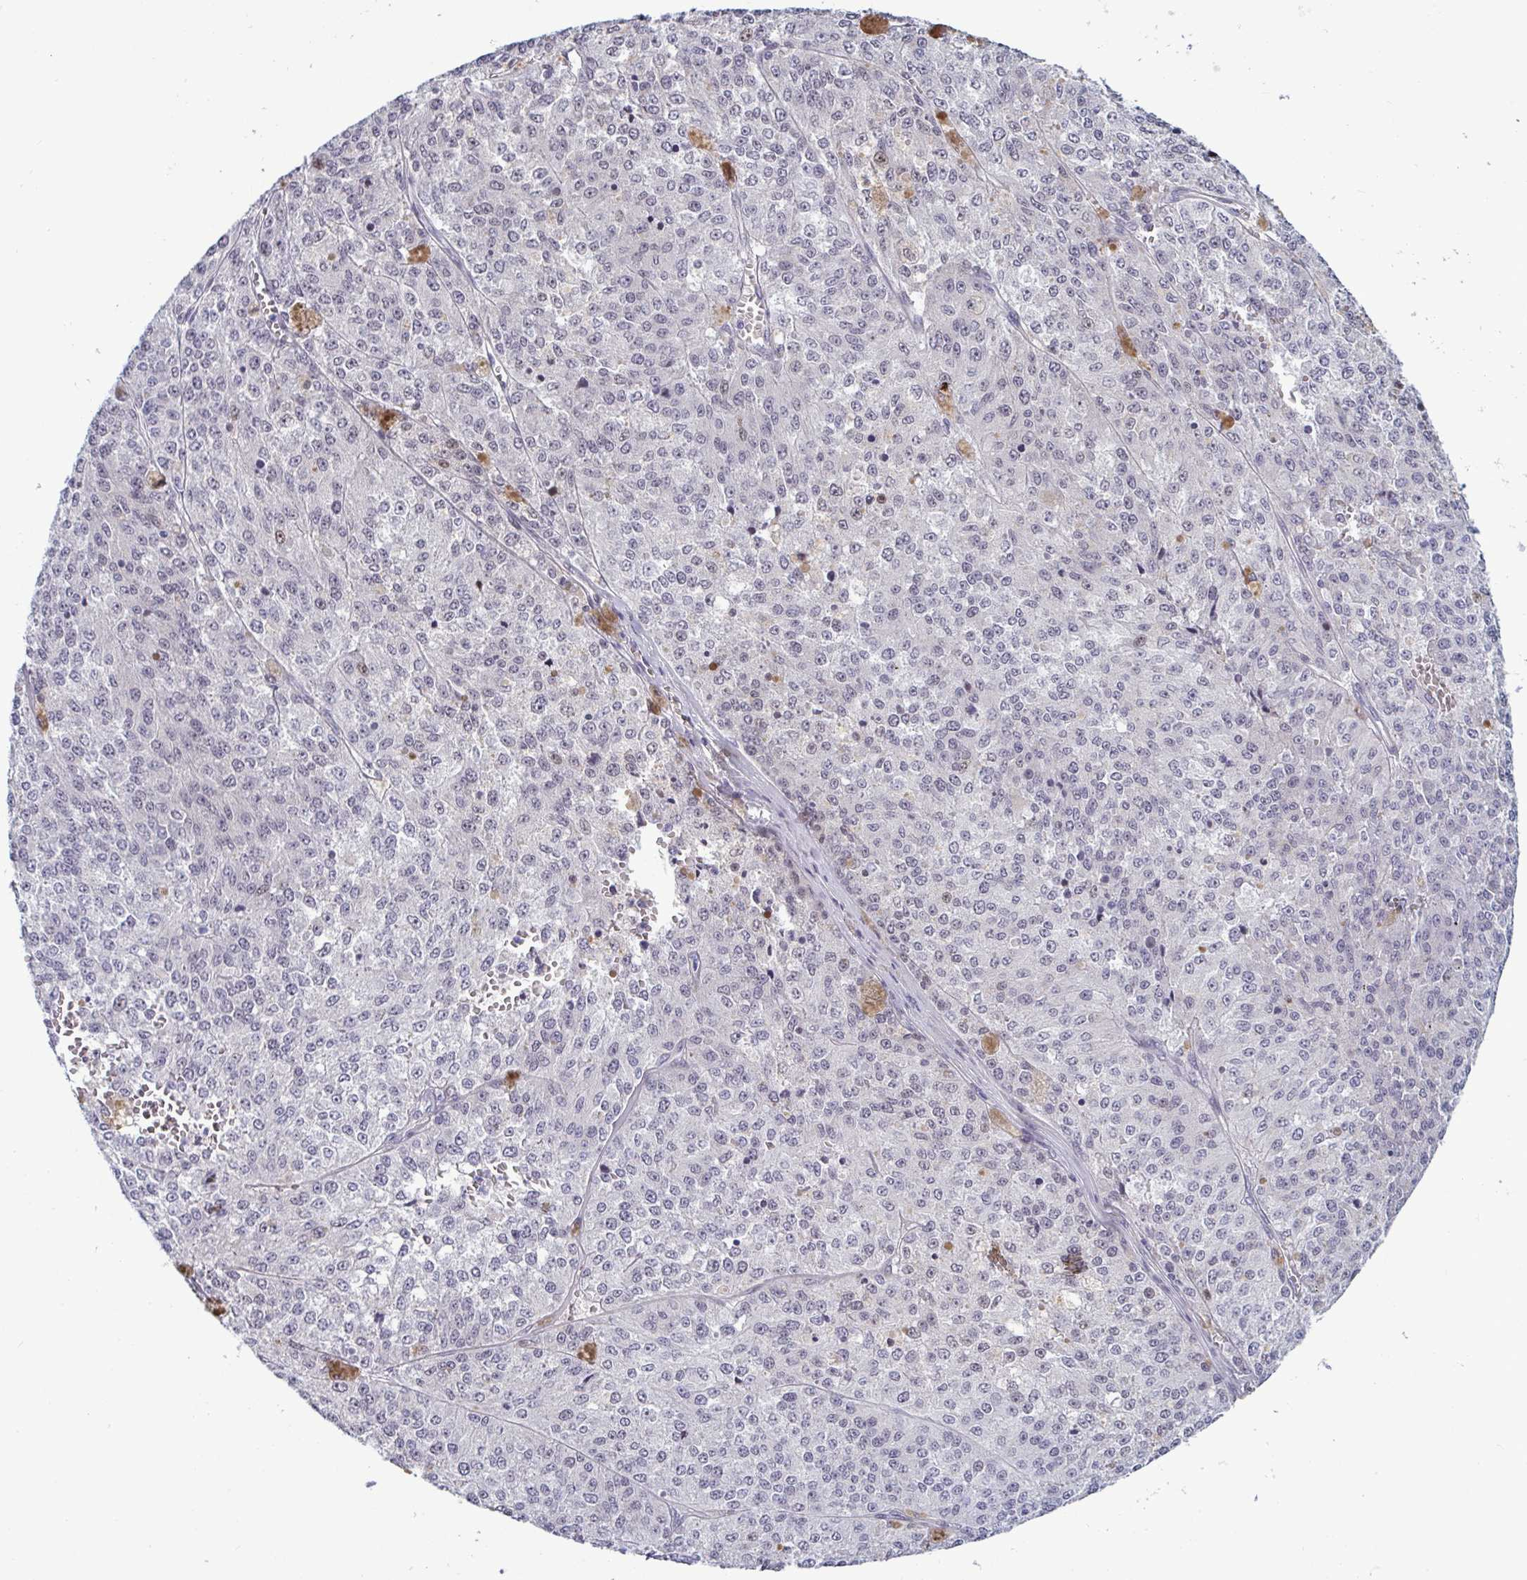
{"staining": {"intensity": "negative", "quantity": "none", "location": "none"}, "tissue": "melanoma", "cell_type": "Tumor cells", "image_type": "cancer", "snomed": [{"axis": "morphology", "description": "Malignant melanoma, Metastatic site"}, {"axis": "topography", "description": "Lymph node"}], "caption": "This is an immunohistochemistry photomicrograph of melanoma. There is no positivity in tumor cells.", "gene": "TCEAL8", "patient": {"sex": "female", "age": 64}}